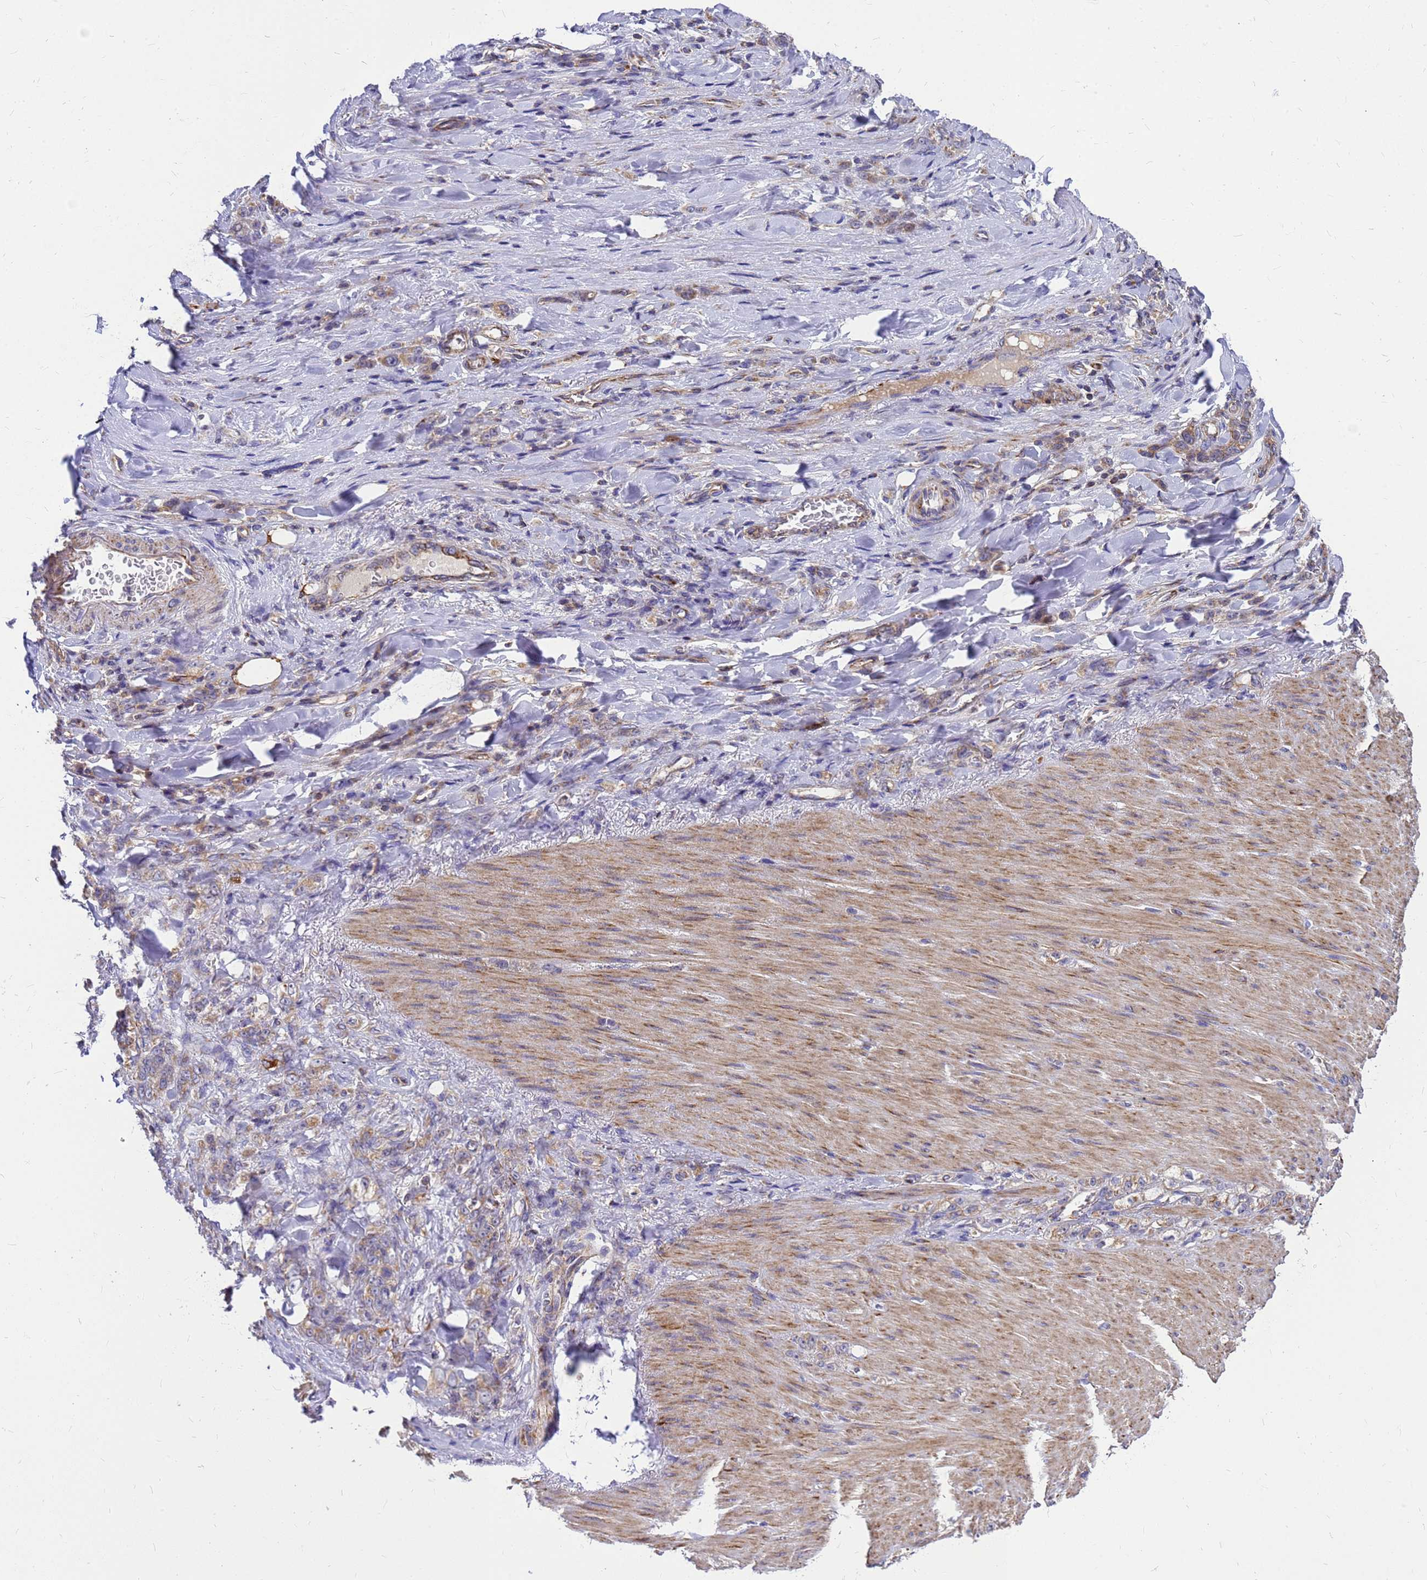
{"staining": {"intensity": "moderate", "quantity": ">75%", "location": "cytoplasmic/membranous"}, "tissue": "stomach cancer", "cell_type": "Tumor cells", "image_type": "cancer", "snomed": [{"axis": "morphology", "description": "Normal tissue, NOS"}, {"axis": "morphology", "description": "Adenocarcinoma, NOS"}, {"axis": "topography", "description": "Stomach"}], "caption": "Immunohistochemical staining of stomach cancer (adenocarcinoma) exhibits moderate cytoplasmic/membranous protein positivity in about >75% of tumor cells. Using DAB (brown) and hematoxylin (blue) stains, captured at high magnification using brightfield microscopy.", "gene": "CMC4", "patient": {"sex": "male", "age": 82}}